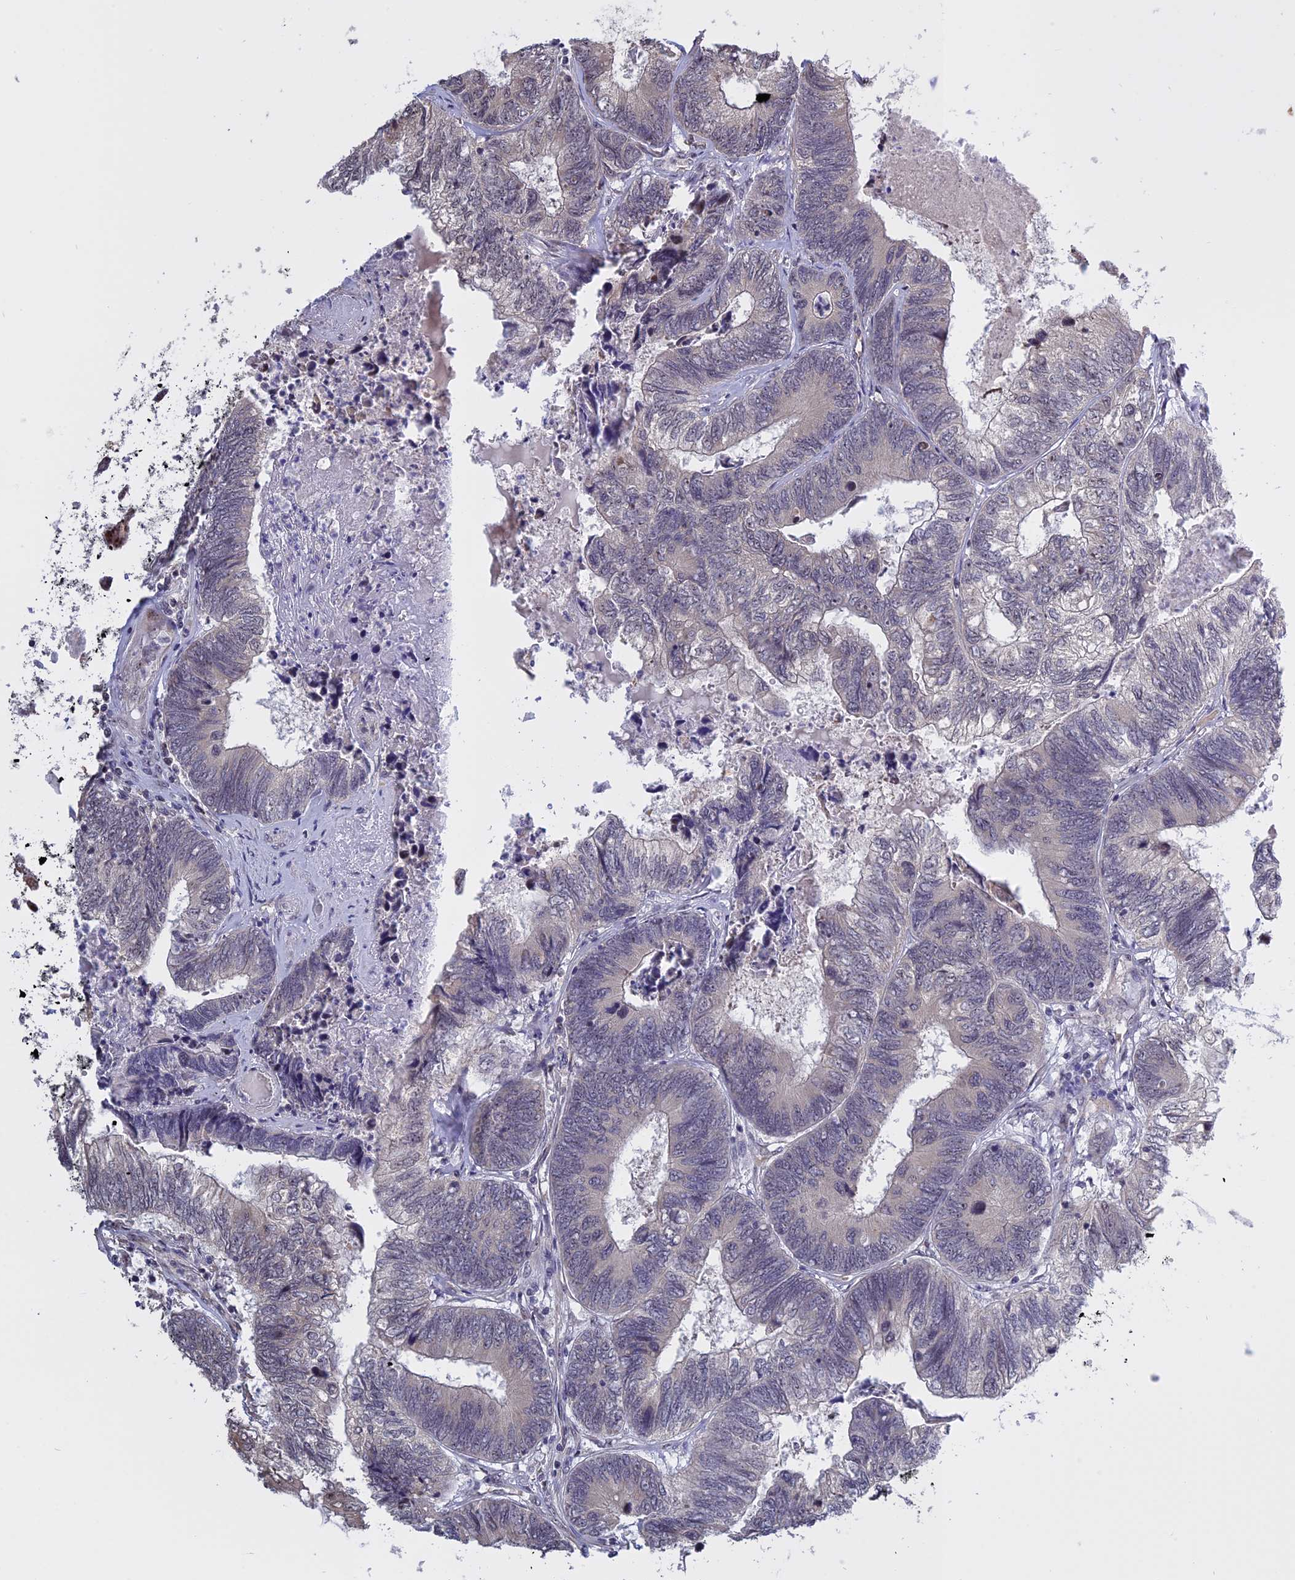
{"staining": {"intensity": "negative", "quantity": "none", "location": "none"}, "tissue": "colorectal cancer", "cell_type": "Tumor cells", "image_type": "cancer", "snomed": [{"axis": "morphology", "description": "Adenocarcinoma, NOS"}, {"axis": "topography", "description": "Colon"}], "caption": "Tumor cells show no significant expression in colorectal cancer.", "gene": "MGA", "patient": {"sex": "female", "age": 67}}